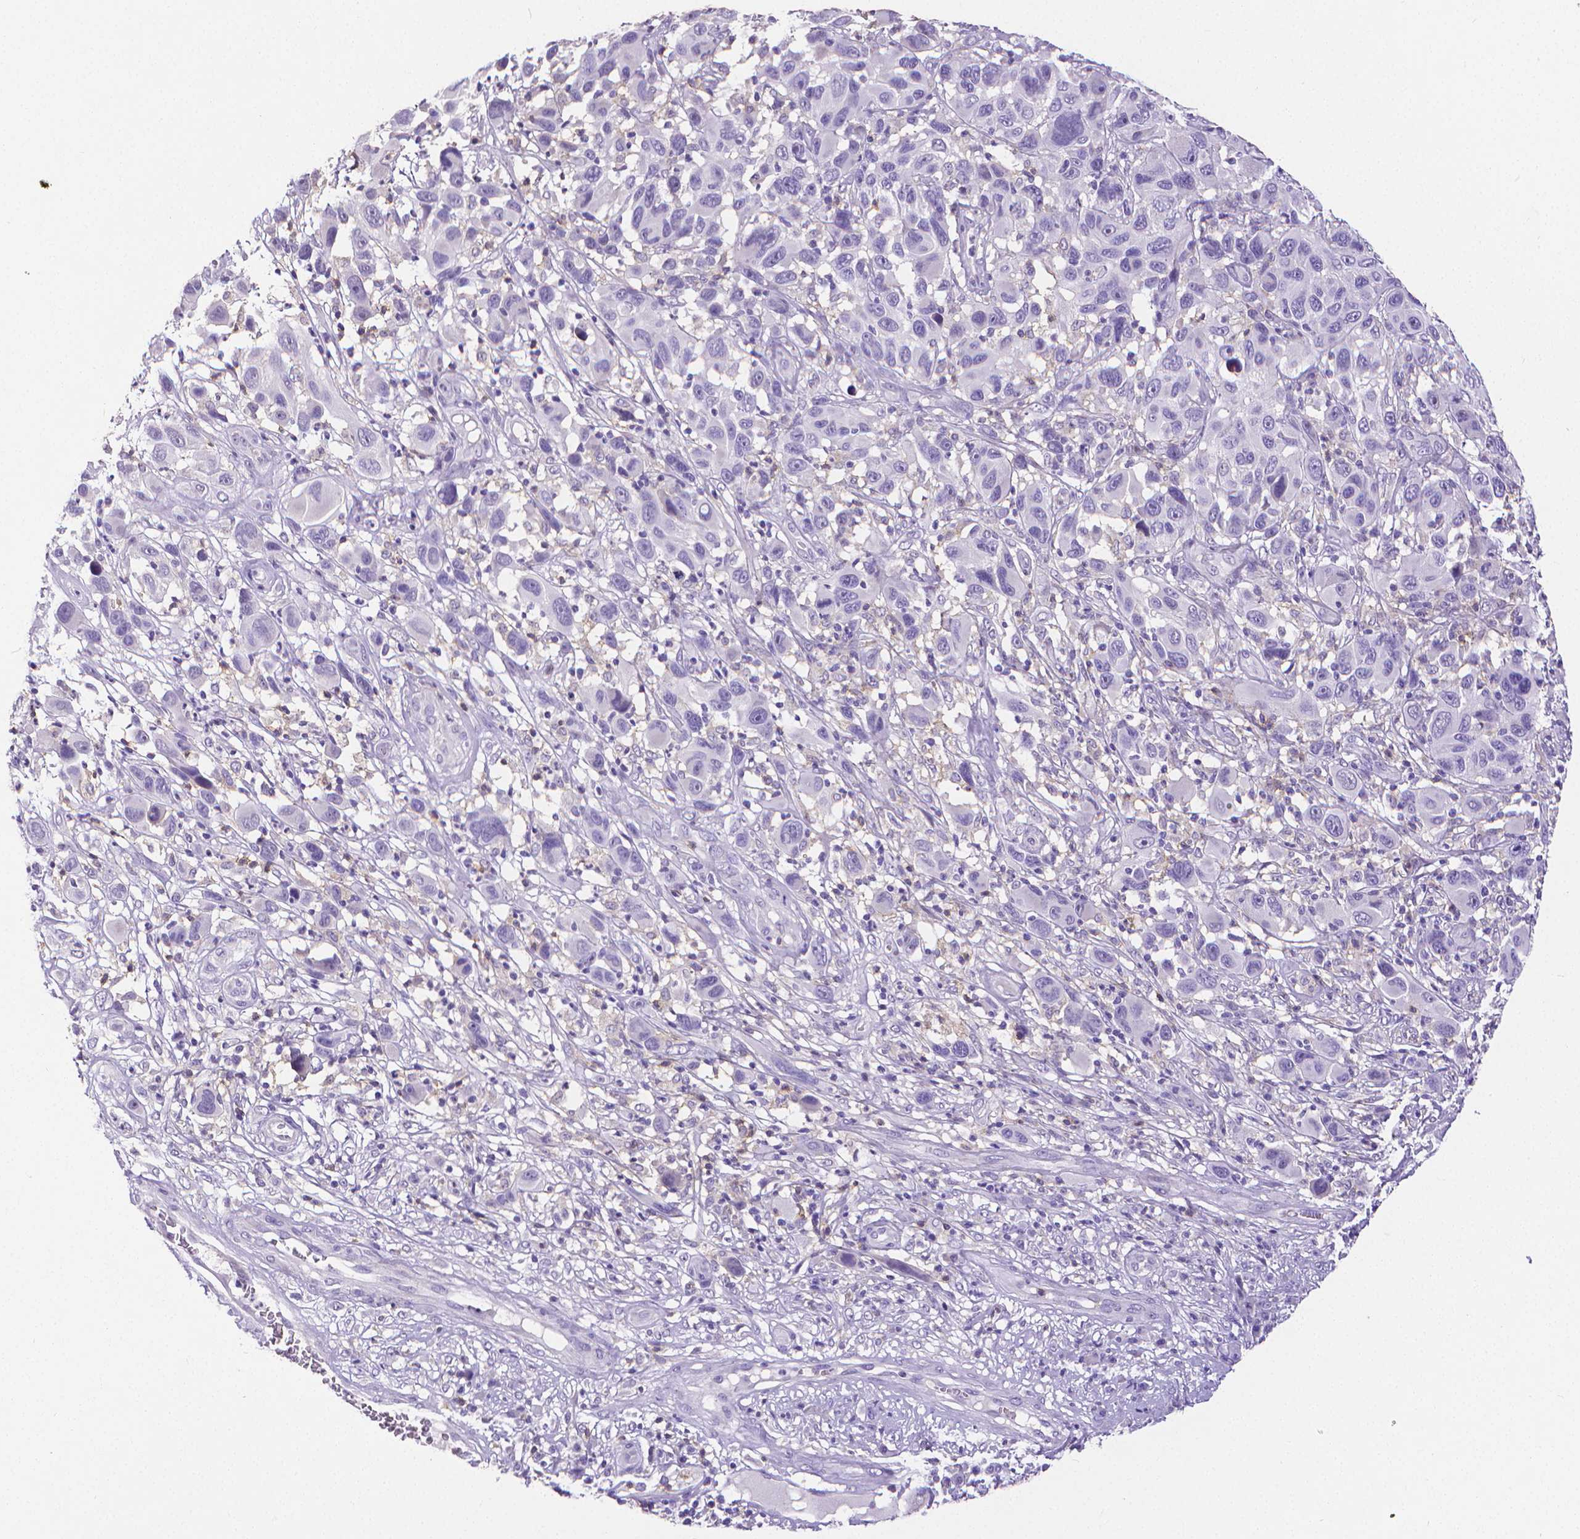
{"staining": {"intensity": "negative", "quantity": "none", "location": "none"}, "tissue": "melanoma", "cell_type": "Tumor cells", "image_type": "cancer", "snomed": [{"axis": "morphology", "description": "Malignant melanoma, NOS"}, {"axis": "topography", "description": "Skin"}], "caption": "The IHC photomicrograph has no significant positivity in tumor cells of melanoma tissue. (Brightfield microscopy of DAB immunohistochemistry at high magnification).", "gene": "CD4", "patient": {"sex": "male", "age": 53}}